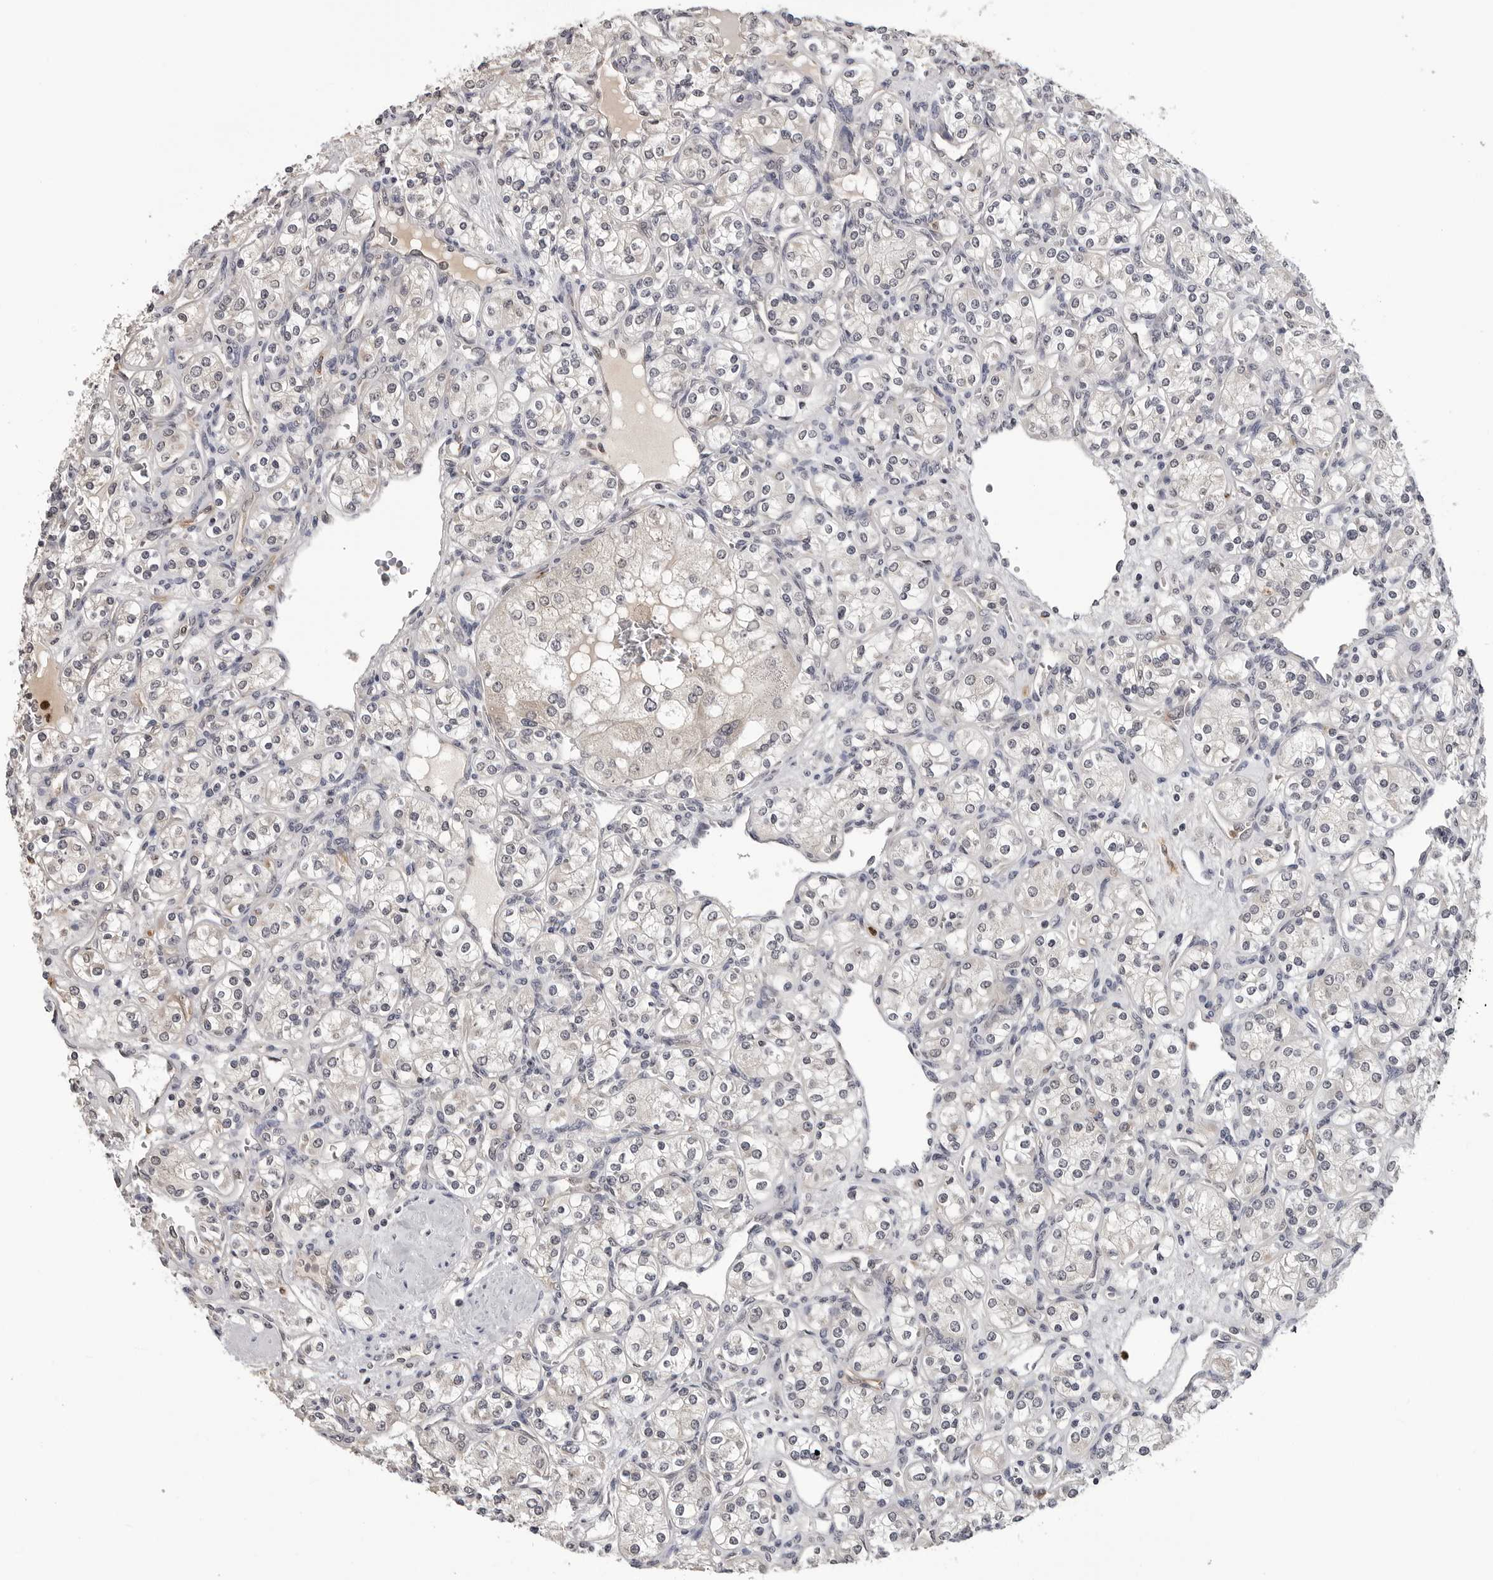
{"staining": {"intensity": "negative", "quantity": "none", "location": "none"}, "tissue": "renal cancer", "cell_type": "Tumor cells", "image_type": "cancer", "snomed": [{"axis": "morphology", "description": "Adenocarcinoma, NOS"}, {"axis": "topography", "description": "Kidney"}], "caption": "Tumor cells show no significant protein staining in adenocarcinoma (renal).", "gene": "TRMT13", "patient": {"sex": "male", "age": 77}}